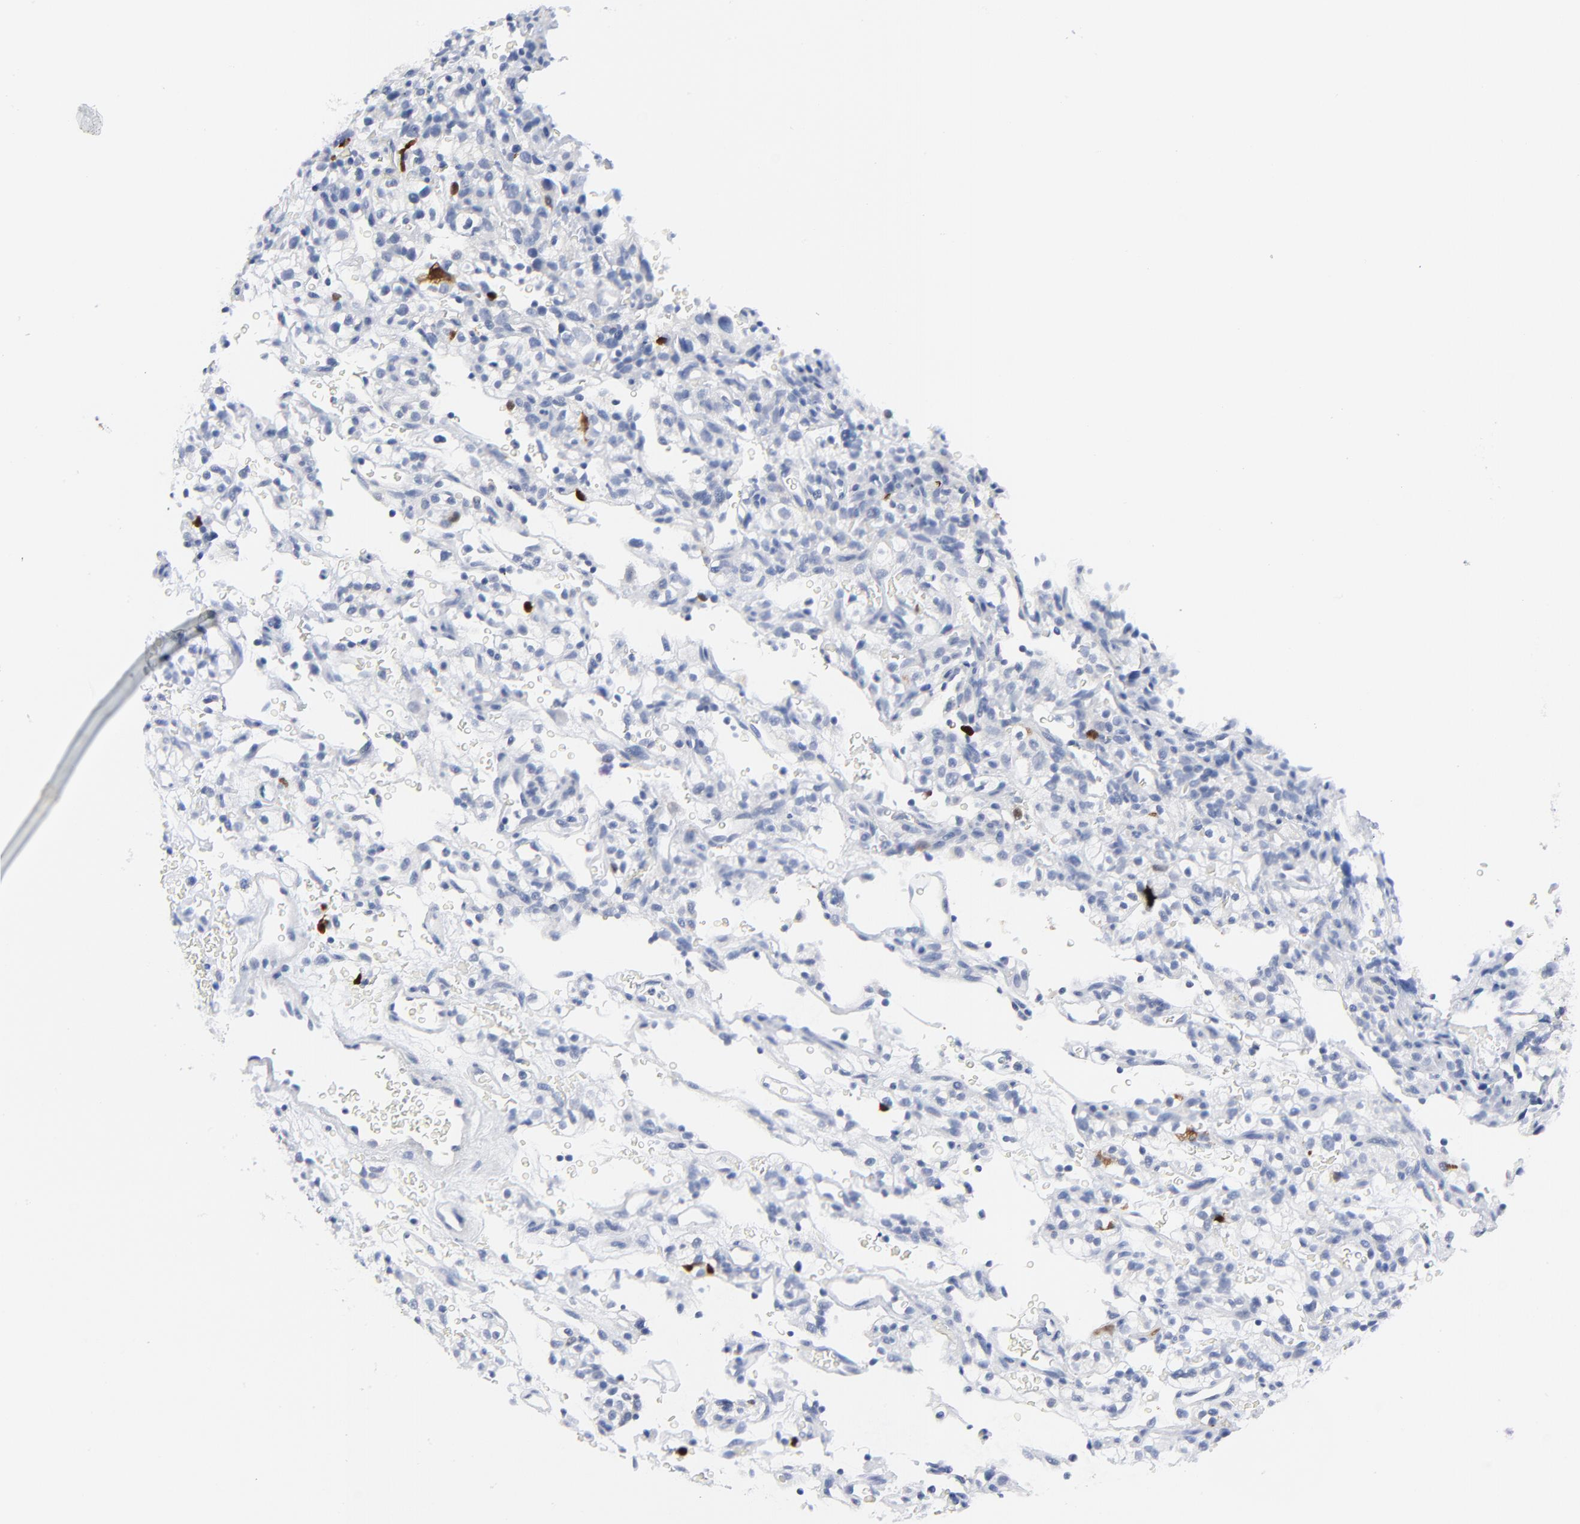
{"staining": {"intensity": "strong", "quantity": "<25%", "location": "cytoplasmic/membranous,nuclear"}, "tissue": "renal cancer", "cell_type": "Tumor cells", "image_type": "cancer", "snomed": [{"axis": "morphology", "description": "Normal tissue, NOS"}, {"axis": "morphology", "description": "Adenocarcinoma, NOS"}, {"axis": "topography", "description": "Kidney"}], "caption": "Protein positivity by IHC demonstrates strong cytoplasmic/membranous and nuclear positivity in approximately <25% of tumor cells in renal adenocarcinoma. (DAB (3,3'-diaminobenzidine) = brown stain, brightfield microscopy at high magnification).", "gene": "CDK1", "patient": {"sex": "female", "age": 72}}